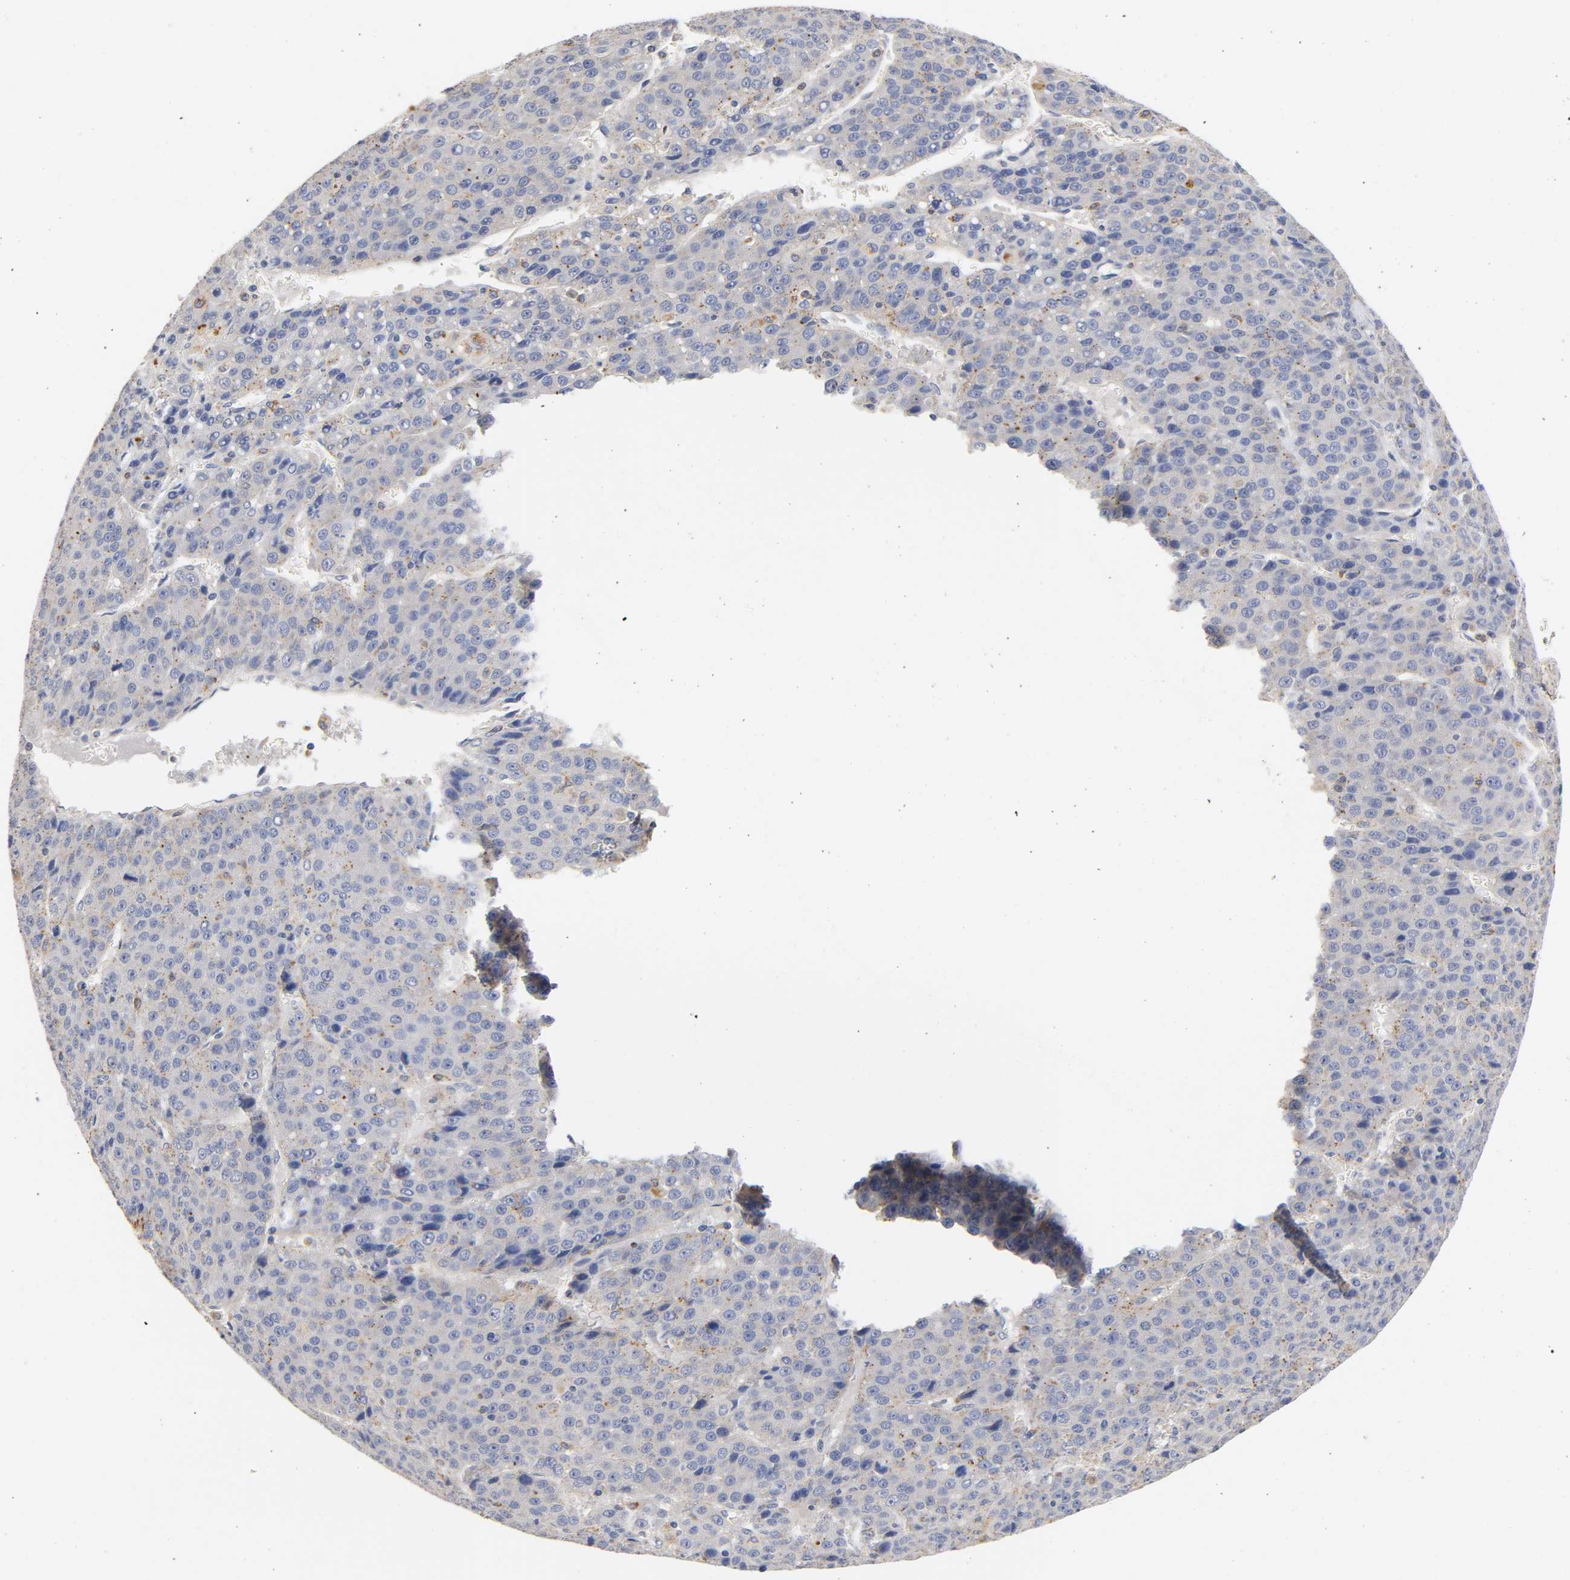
{"staining": {"intensity": "weak", "quantity": "<25%", "location": "cytoplasmic/membranous"}, "tissue": "liver cancer", "cell_type": "Tumor cells", "image_type": "cancer", "snomed": [{"axis": "morphology", "description": "Carcinoma, Hepatocellular, NOS"}, {"axis": "topography", "description": "Liver"}], "caption": "The photomicrograph shows no significant expression in tumor cells of liver hepatocellular carcinoma.", "gene": "SEMA5A", "patient": {"sex": "female", "age": 53}}